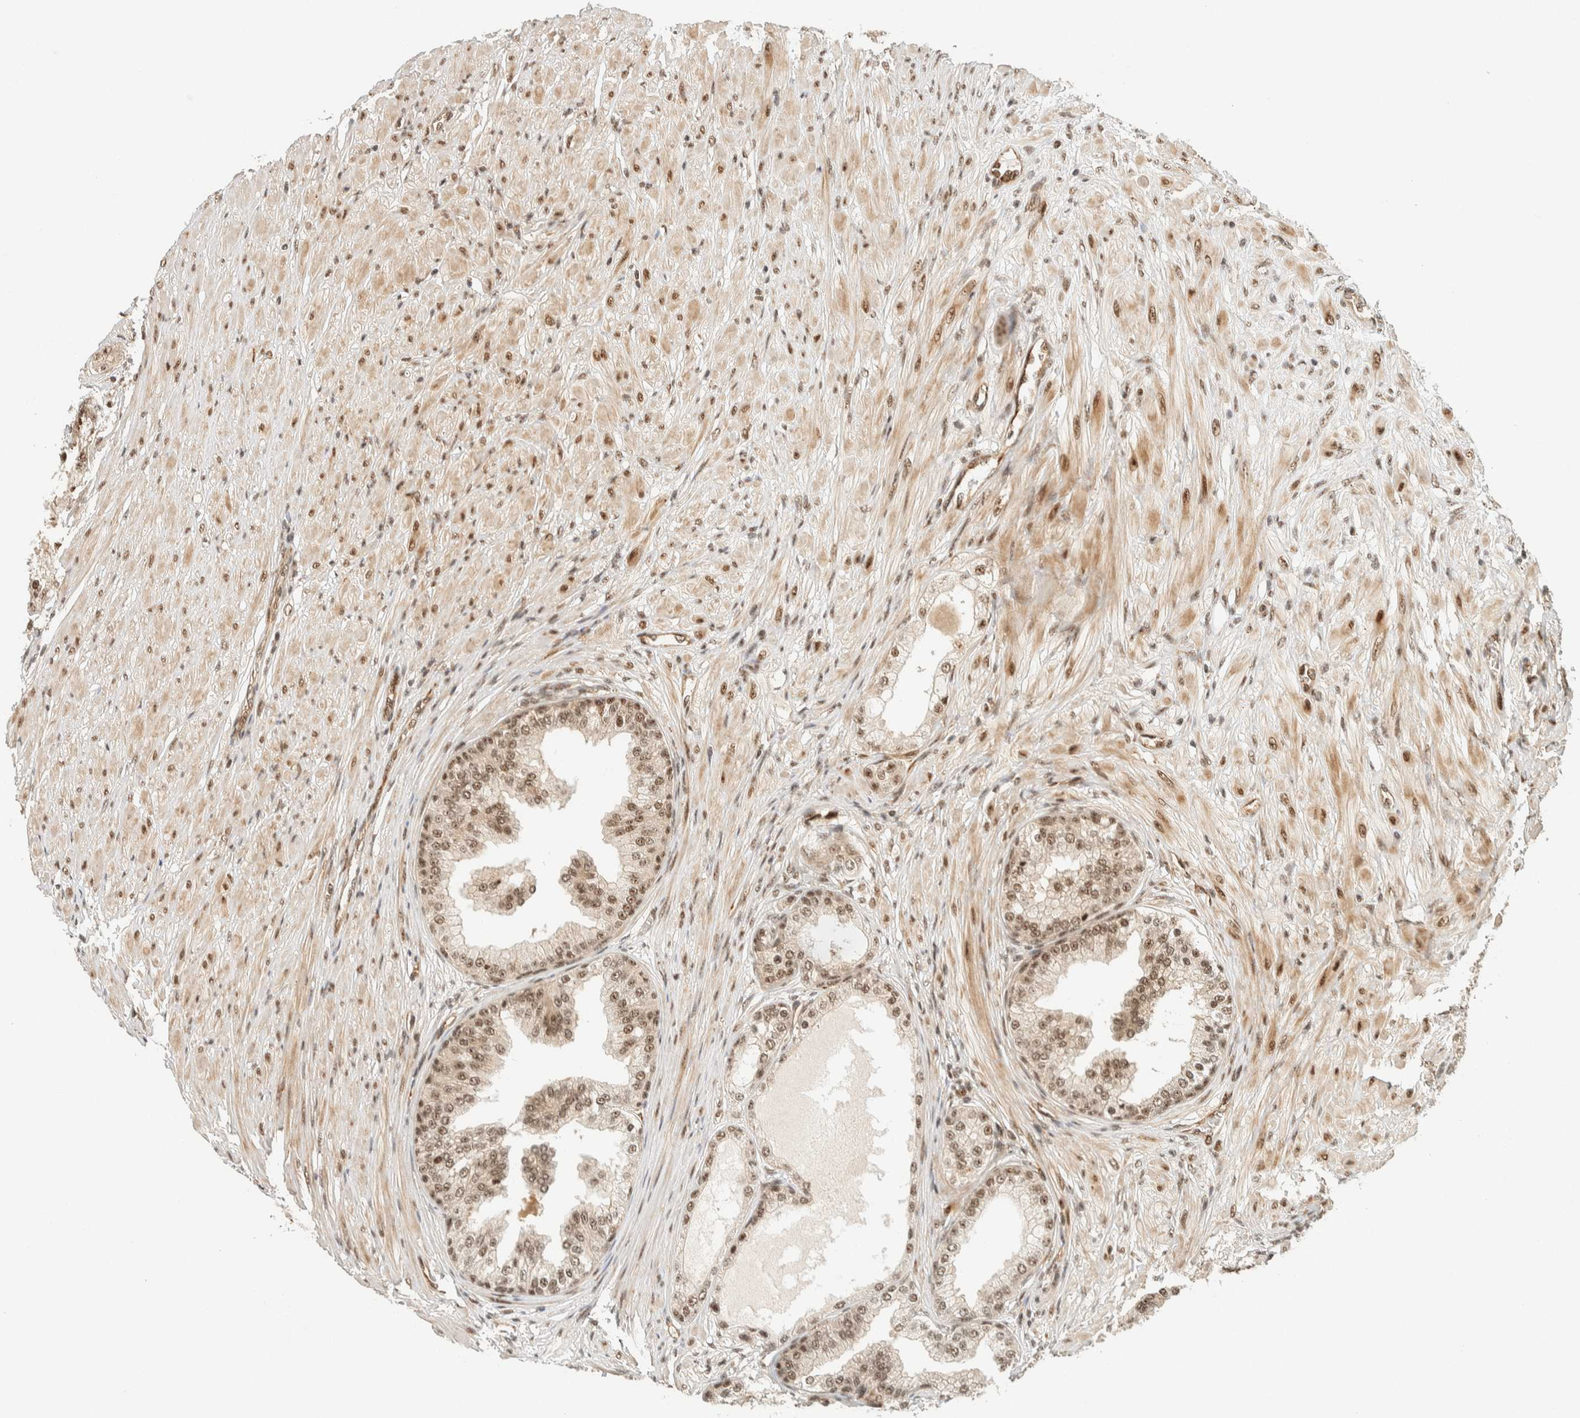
{"staining": {"intensity": "moderate", "quantity": ">75%", "location": "nuclear"}, "tissue": "prostate cancer", "cell_type": "Tumor cells", "image_type": "cancer", "snomed": [{"axis": "morphology", "description": "Adenocarcinoma, High grade"}, {"axis": "topography", "description": "Prostate"}], "caption": "Protein staining exhibits moderate nuclear expression in approximately >75% of tumor cells in prostate cancer (high-grade adenocarcinoma). The staining was performed using DAB, with brown indicating positive protein expression. Nuclei are stained blue with hematoxylin.", "gene": "SIK1", "patient": {"sex": "male", "age": 59}}